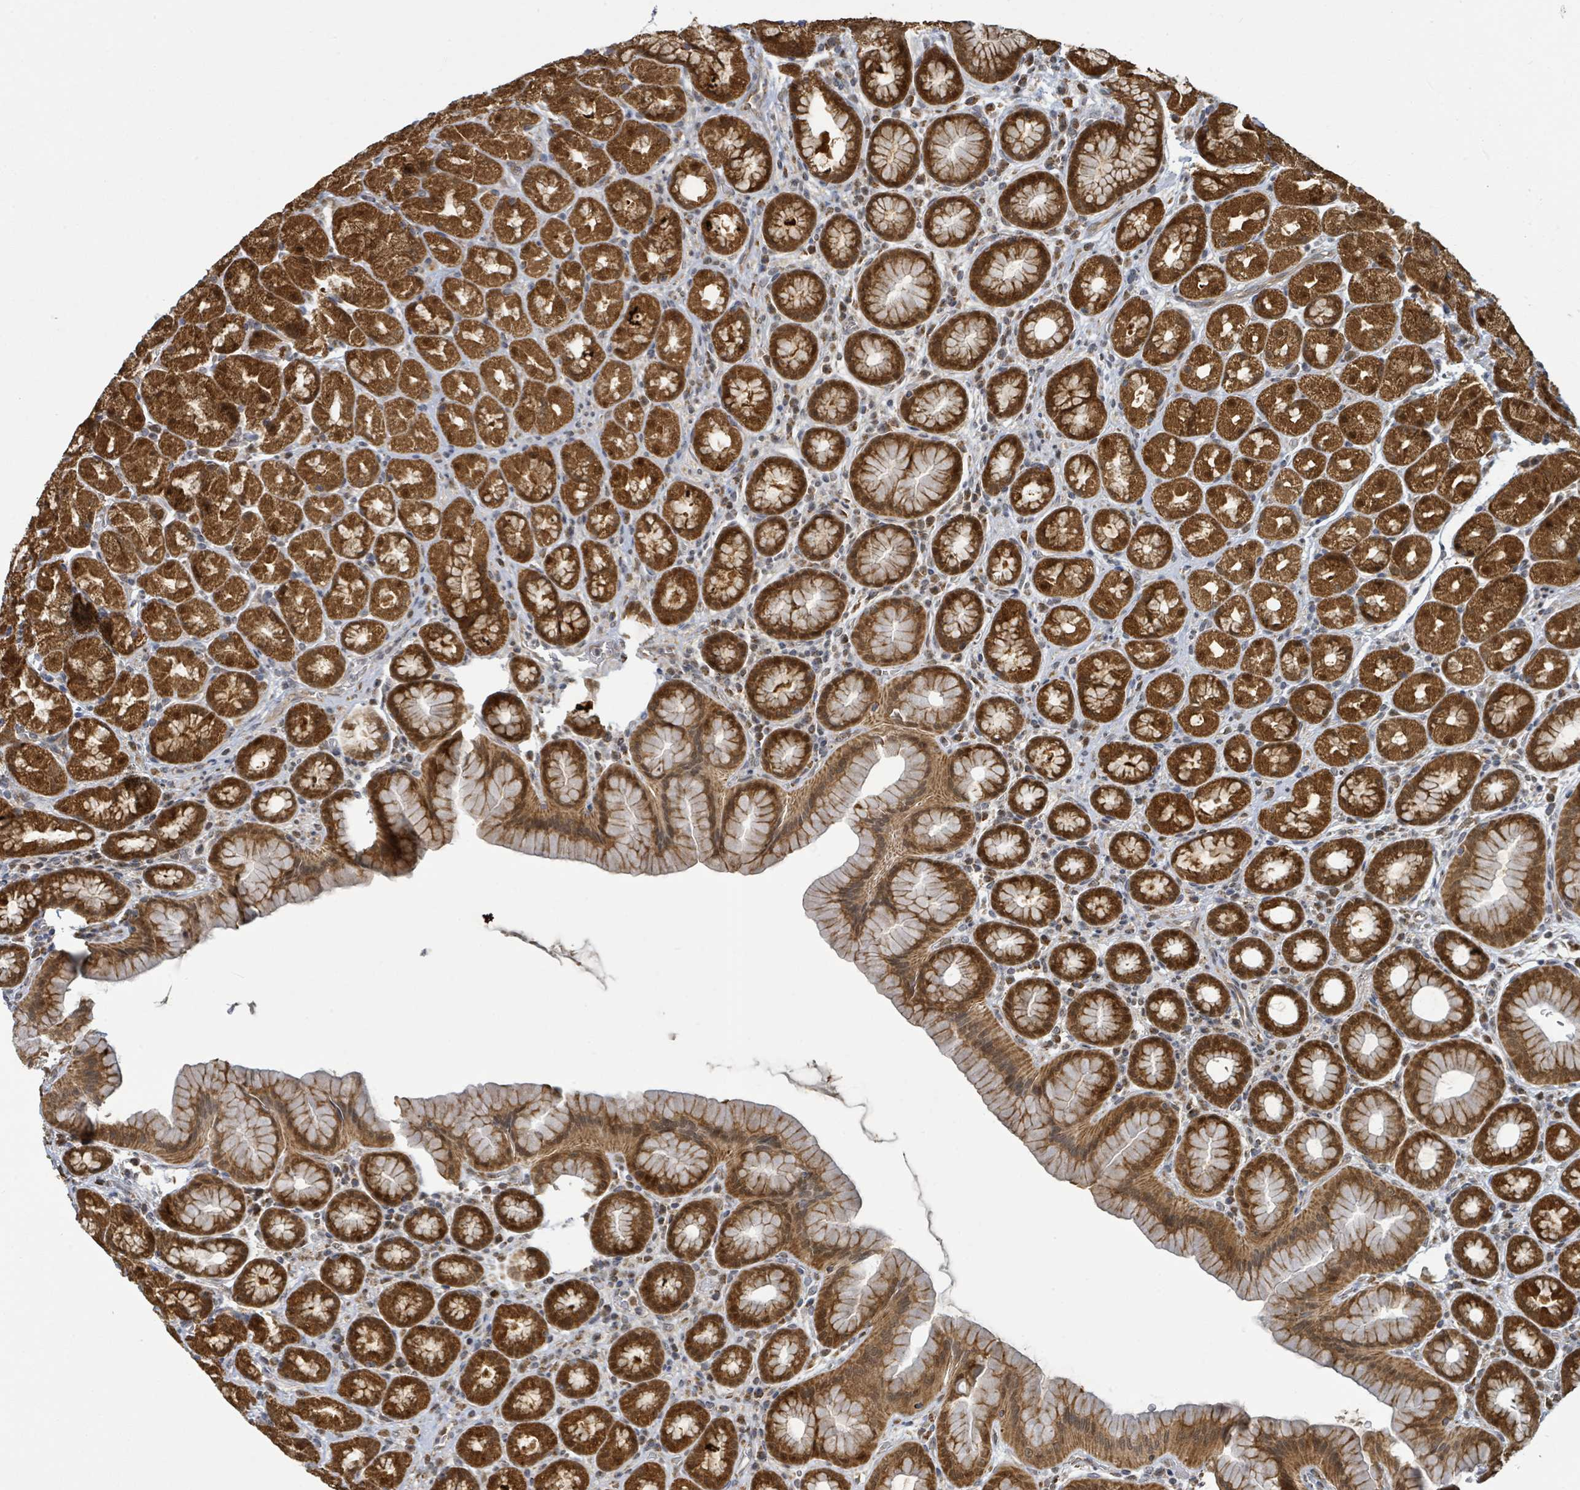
{"staining": {"intensity": "strong", "quantity": ">75%", "location": "cytoplasmic/membranous,nuclear"}, "tissue": "stomach", "cell_type": "Glandular cells", "image_type": "normal", "snomed": [{"axis": "morphology", "description": "Normal tissue, NOS"}, {"axis": "topography", "description": "Stomach, upper"}, {"axis": "topography", "description": "Stomach"}], "caption": "Protein staining of normal stomach exhibits strong cytoplasmic/membranous,nuclear expression in approximately >75% of glandular cells. (Stains: DAB (3,3'-diaminobenzidine) in brown, nuclei in blue, Microscopy: brightfield microscopy at high magnification).", "gene": "PSMB7", "patient": {"sex": "male", "age": 68}}